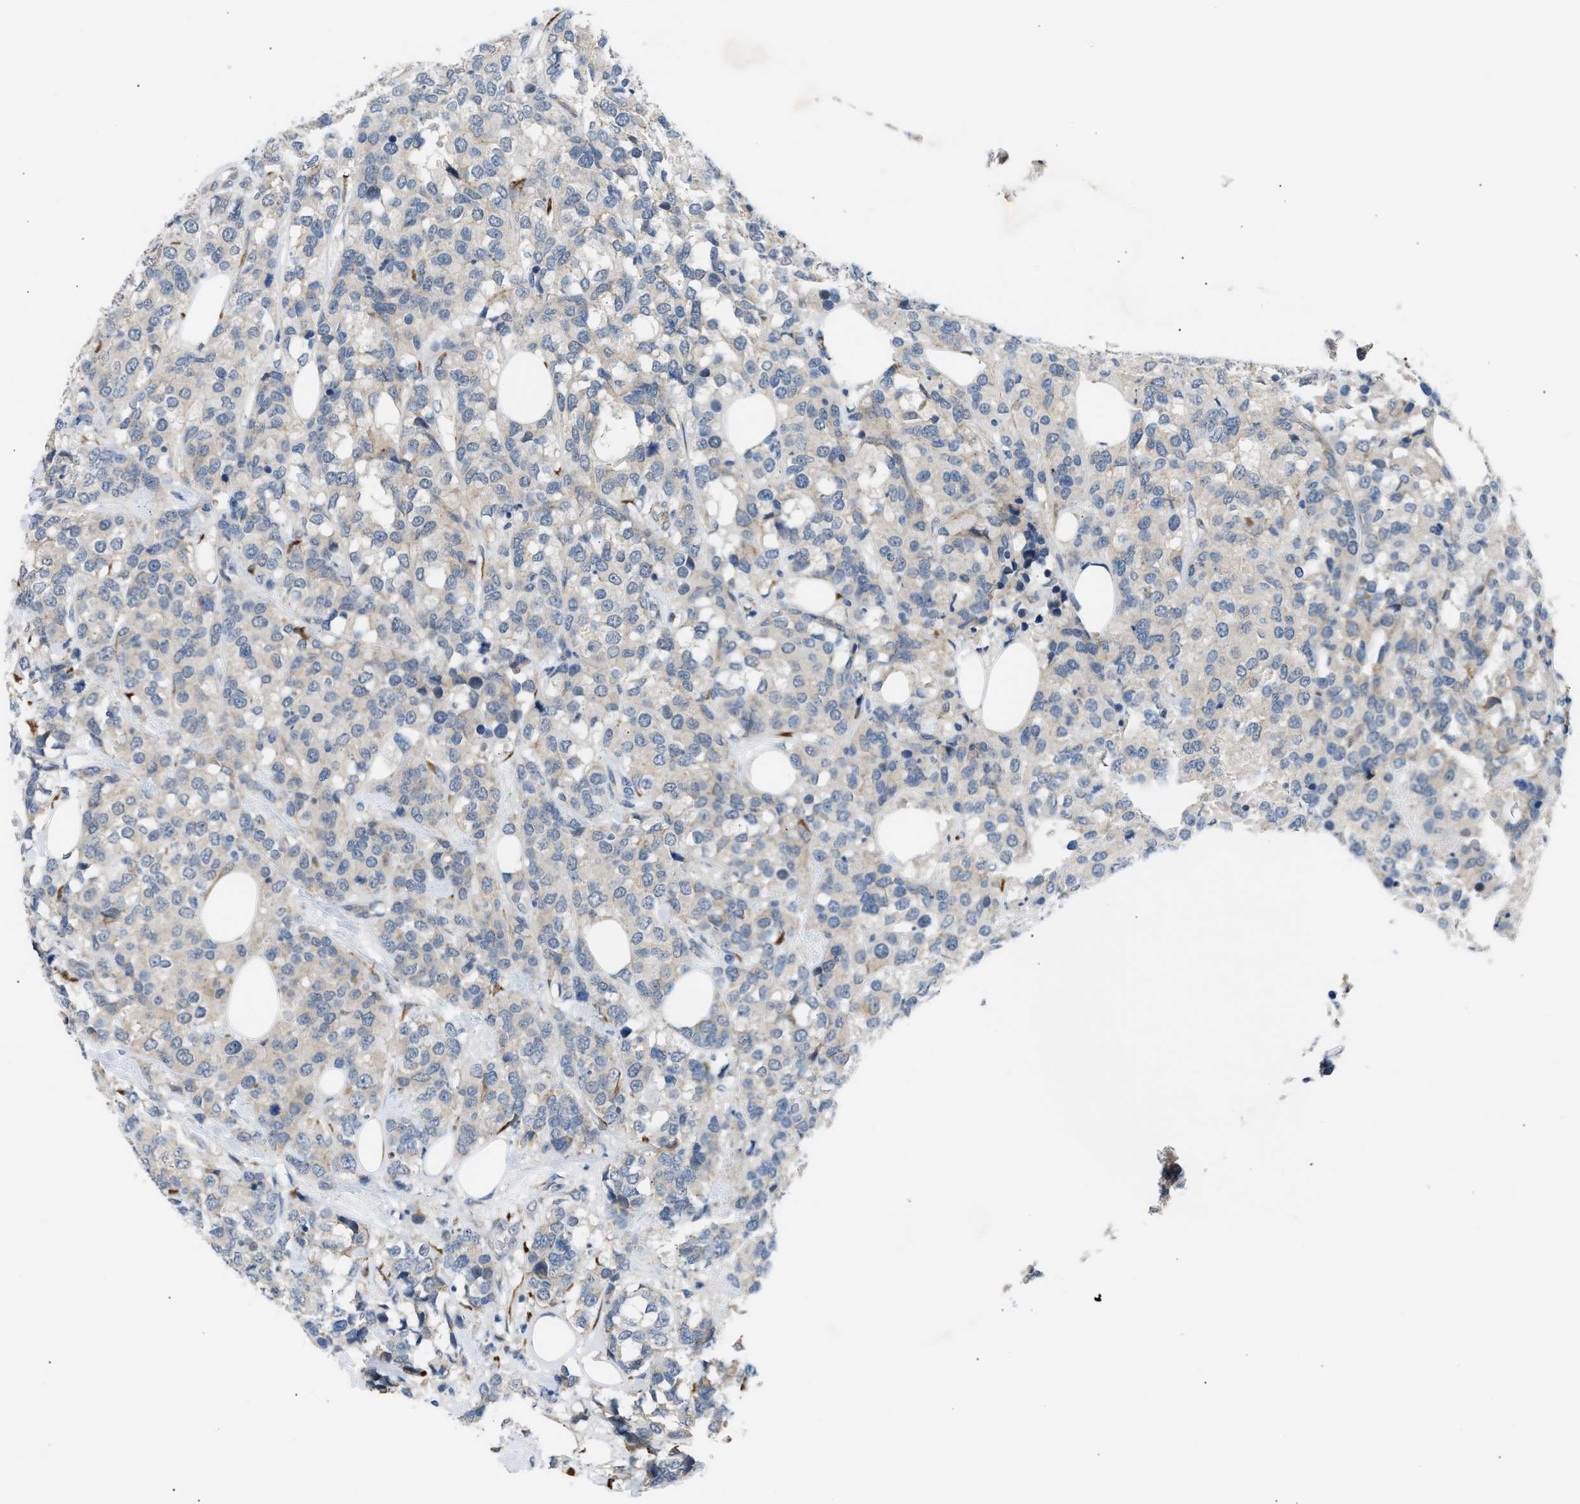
{"staining": {"intensity": "weak", "quantity": "<25%", "location": "cytoplasmic/membranous"}, "tissue": "breast cancer", "cell_type": "Tumor cells", "image_type": "cancer", "snomed": [{"axis": "morphology", "description": "Lobular carcinoma"}, {"axis": "topography", "description": "Breast"}], "caption": "This is an immunohistochemistry micrograph of human breast cancer (lobular carcinoma). There is no positivity in tumor cells.", "gene": "KCNC2", "patient": {"sex": "female", "age": 59}}